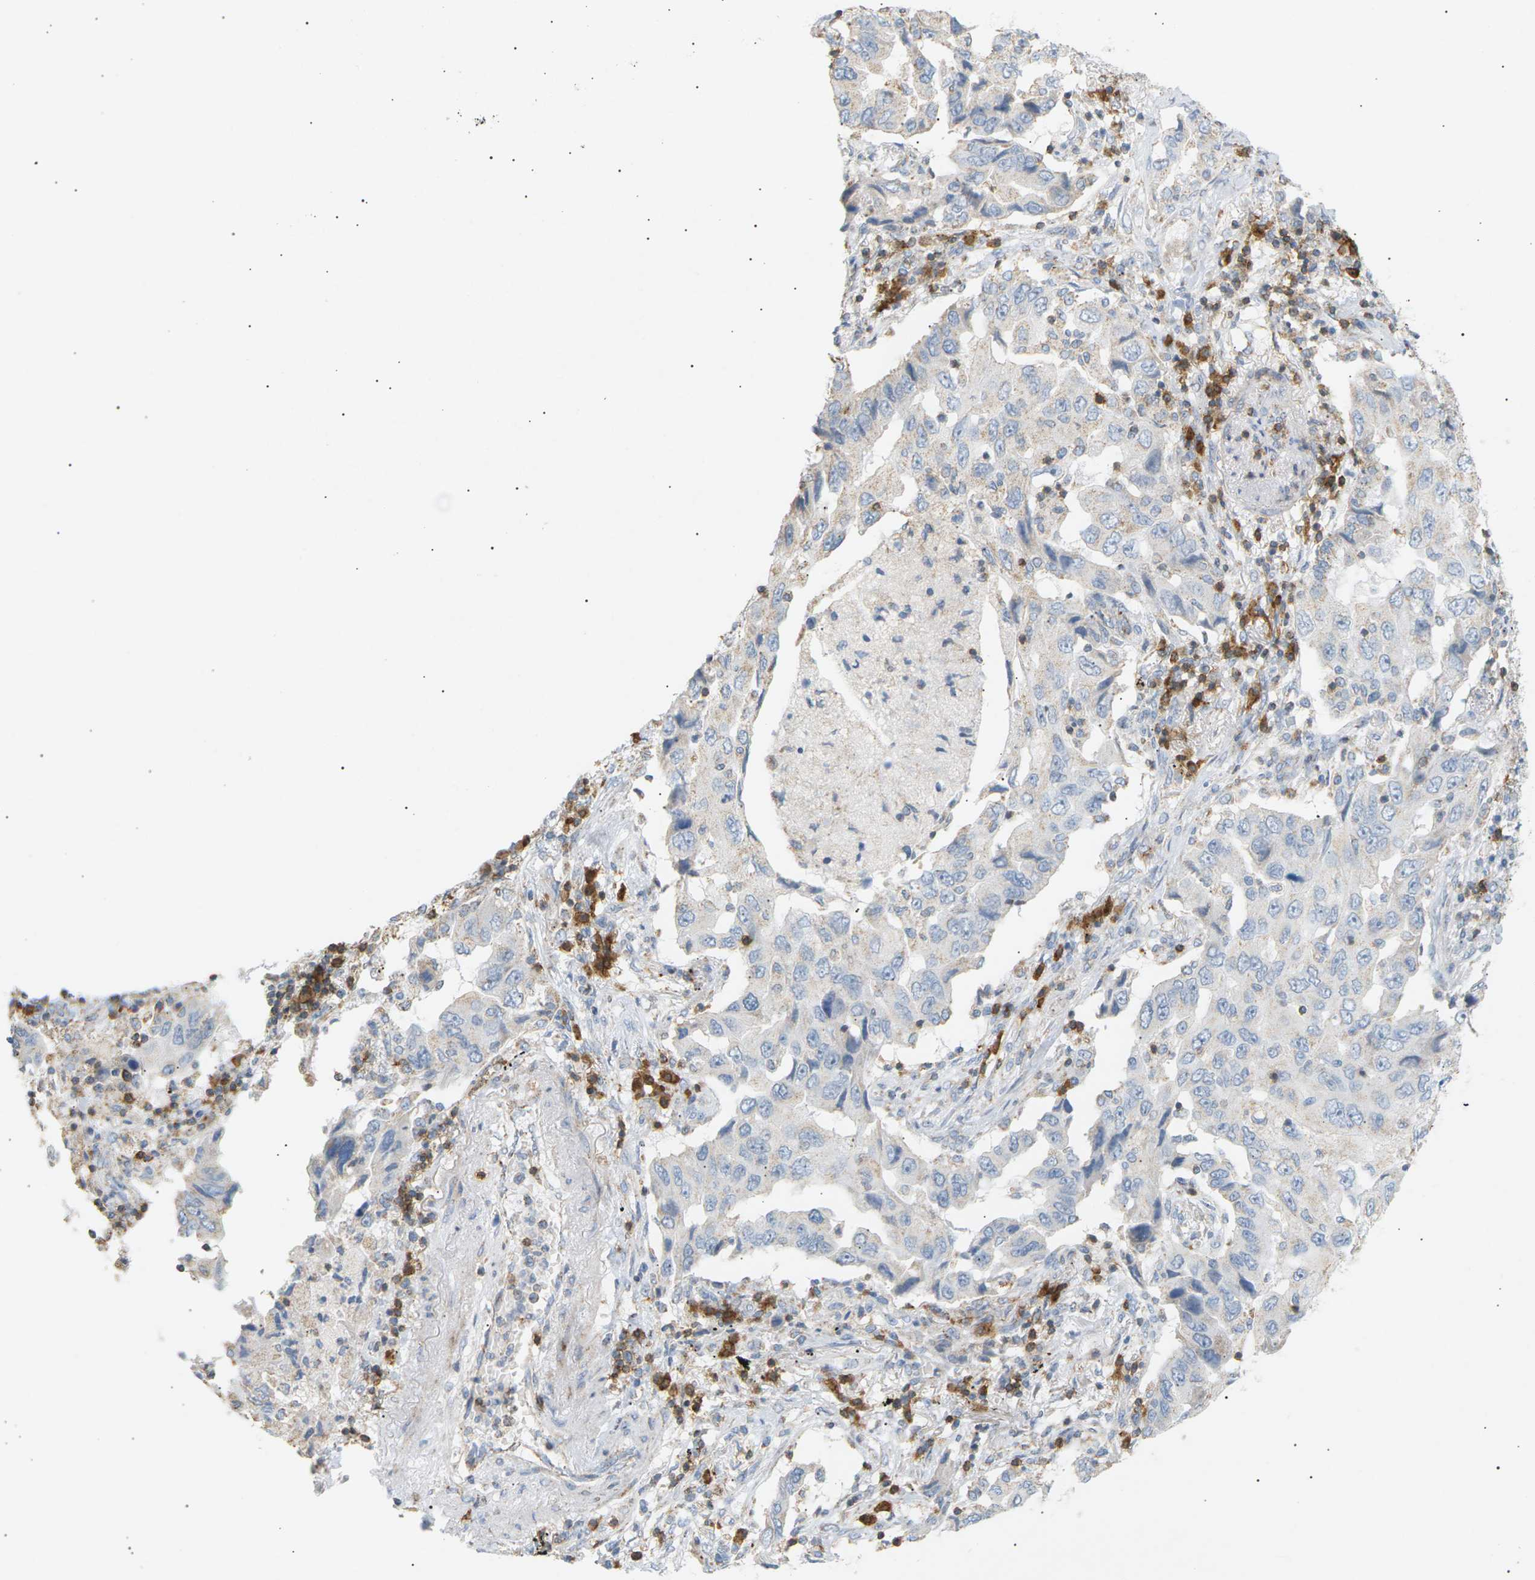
{"staining": {"intensity": "negative", "quantity": "none", "location": "none"}, "tissue": "lung cancer", "cell_type": "Tumor cells", "image_type": "cancer", "snomed": [{"axis": "morphology", "description": "Adenocarcinoma, NOS"}, {"axis": "topography", "description": "Lung"}], "caption": "This is an immunohistochemistry image of human lung cancer. There is no expression in tumor cells.", "gene": "LIME1", "patient": {"sex": "female", "age": 65}}